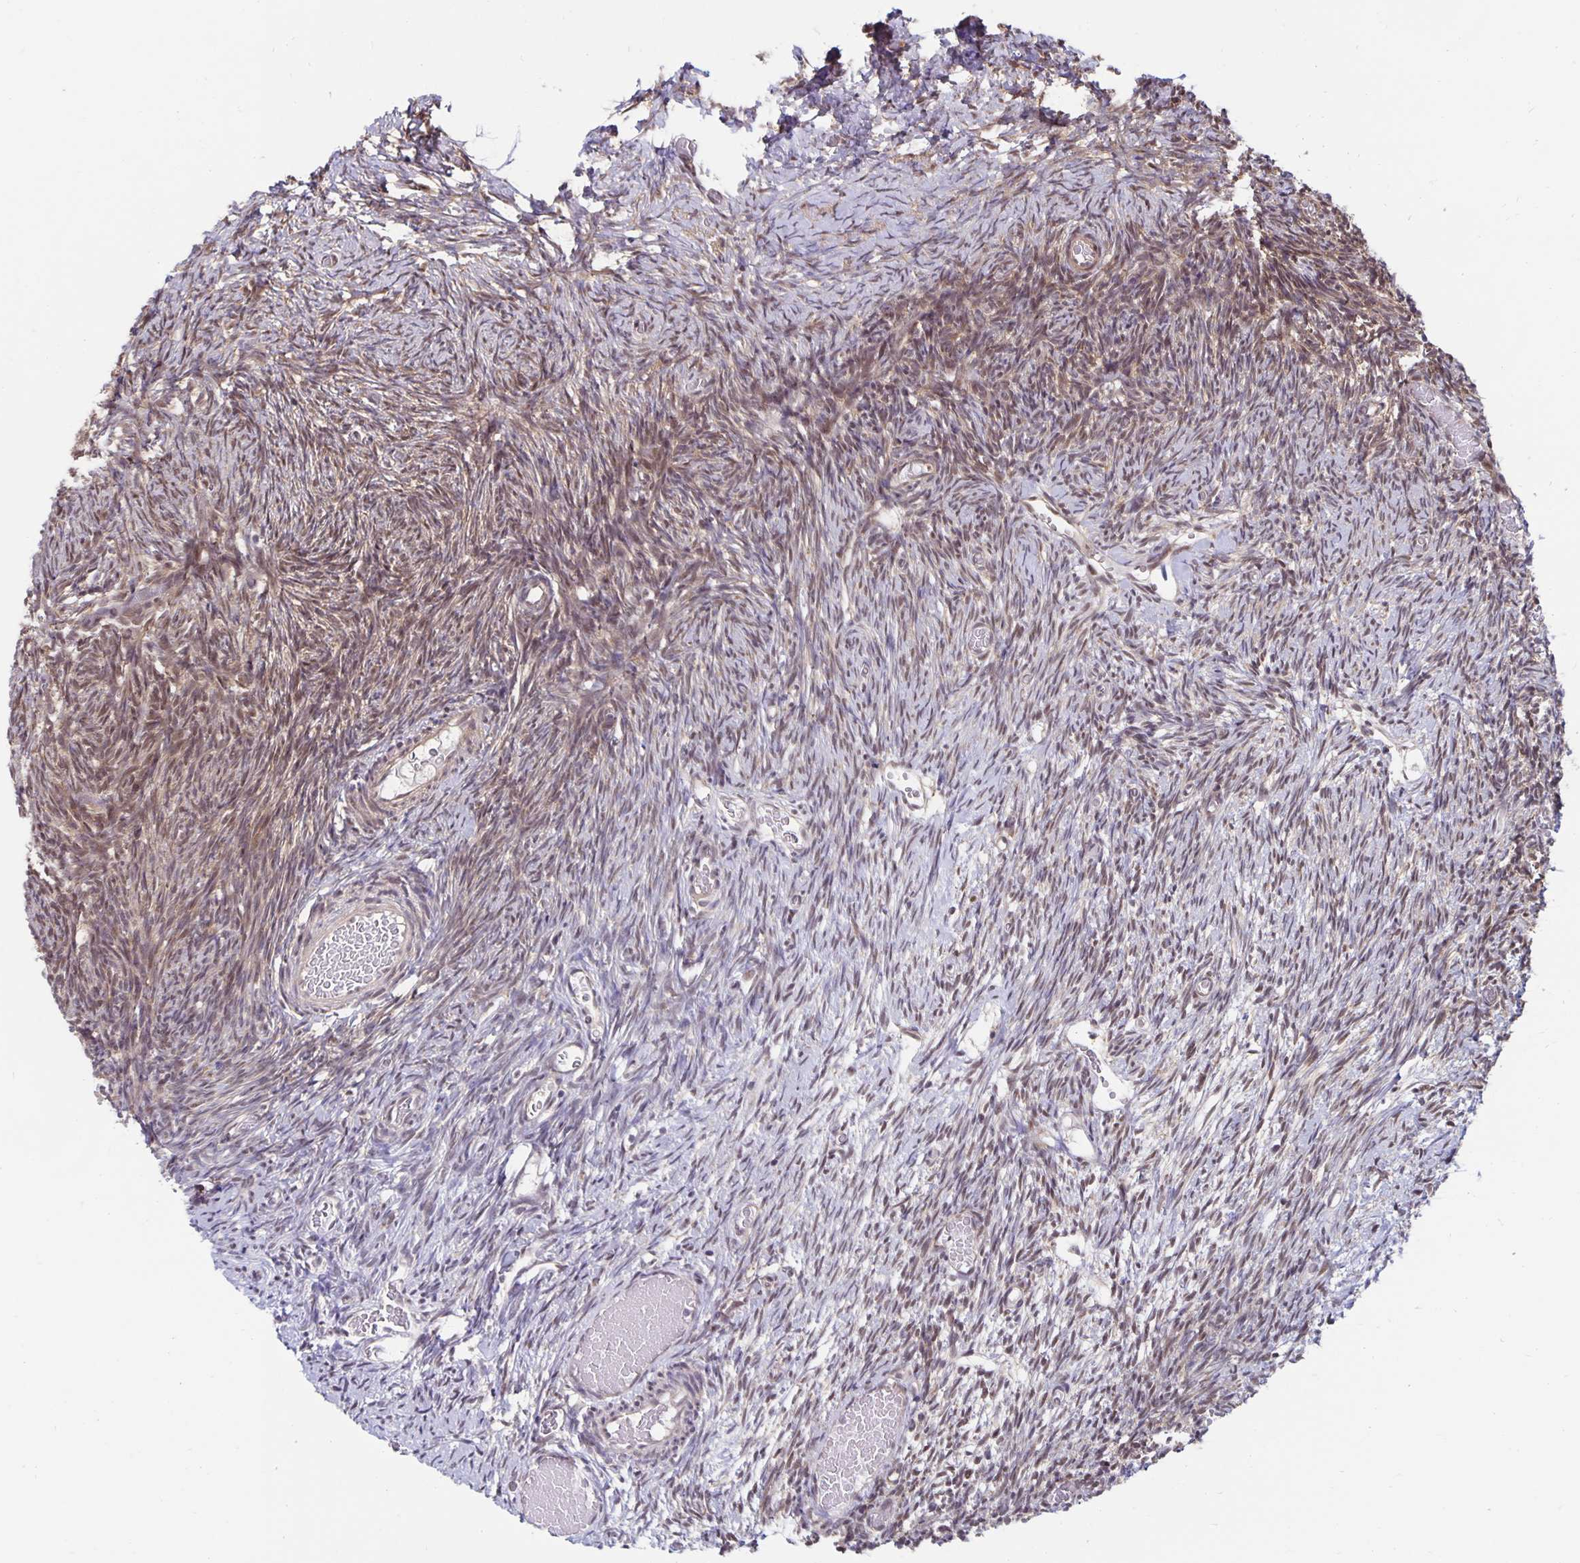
{"staining": {"intensity": "moderate", "quantity": ">75%", "location": "cytoplasmic/membranous,nuclear"}, "tissue": "ovary", "cell_type": "Follicle cells", "image_type": "normal", "snomed": [{"axis": "morphology", "description": "Normal tissue, NOS"}, {"axis": "topography", "description": "Ovary"}], "caption": "Immunohistochemical staining of unremarkable ovary displays moderate cytoplasmic/membranous,nuclear protein expression in approximately >75% of follicle cells. The protein of interest is stained brown, and the nuclei are stained in blue (DAB (3,3'-diaminobenzidine) IHC with brightfield microscopy, high magnification).", "gene": "EXOC6B", "patient": {"sex": "female", "age": 39}}